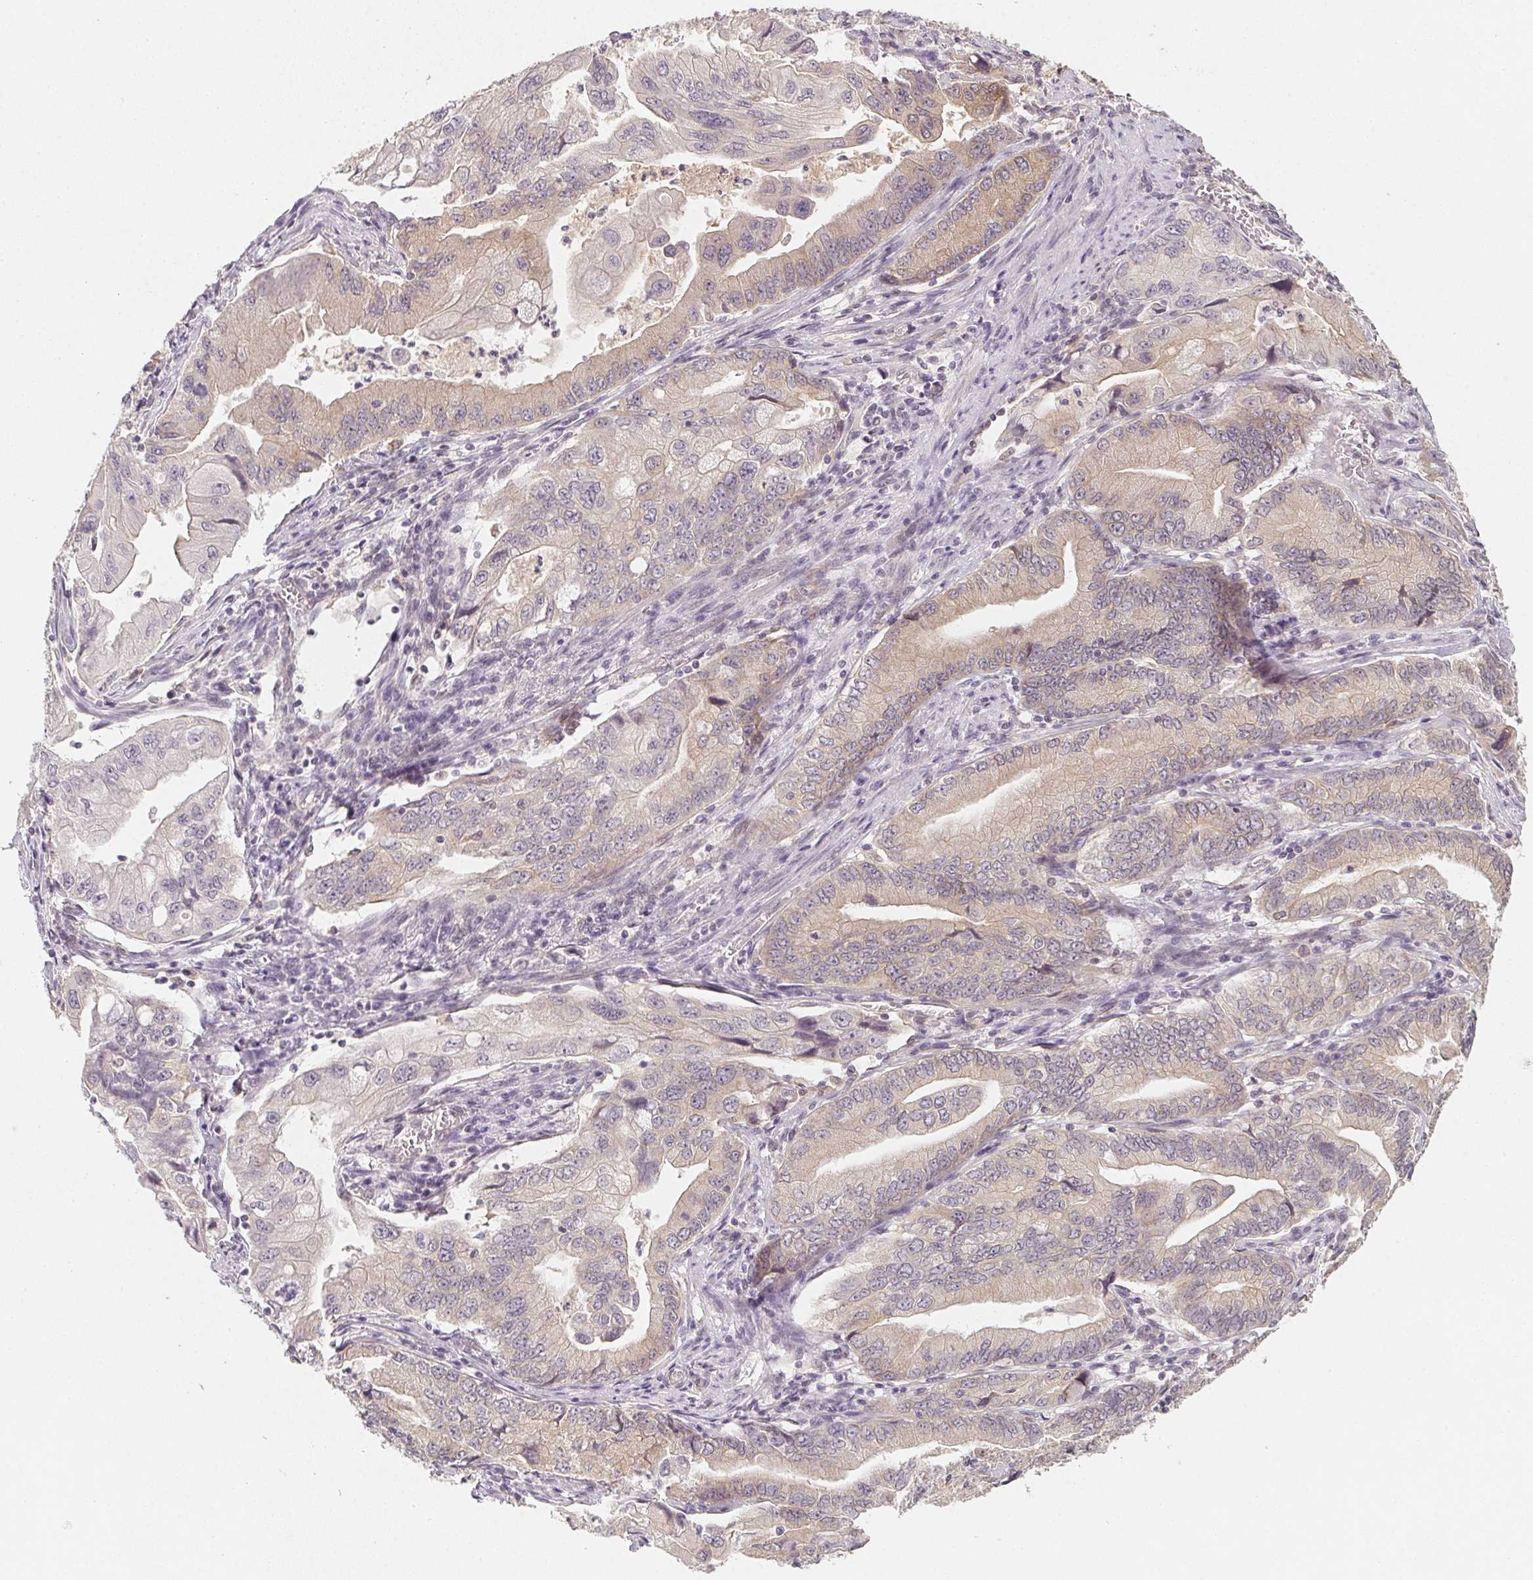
{"staining": {"intensity": "weak", "quantity": "<25%", "location": "cytoplasmic/membranous"}, "tissue": "stomach cancer", "cell_type": "Tumor cells", "image_type": "cancer", "snomed": [{"axis": "morphology", "description": "Adenocarcinoma, NOS"}, {"axis": "topography", "description": "Pancreas"}, {"axis": "topography", "description": "Stomach, upper"}], "caption": "DAB (3,3'-diaminobenzidine) immunohistochemical staining of stomach adenocarcinoma reveals no significant positivity in tumor cells.", "gene": "SOAT1", "patient": {"sex": "male", "age": 77}}